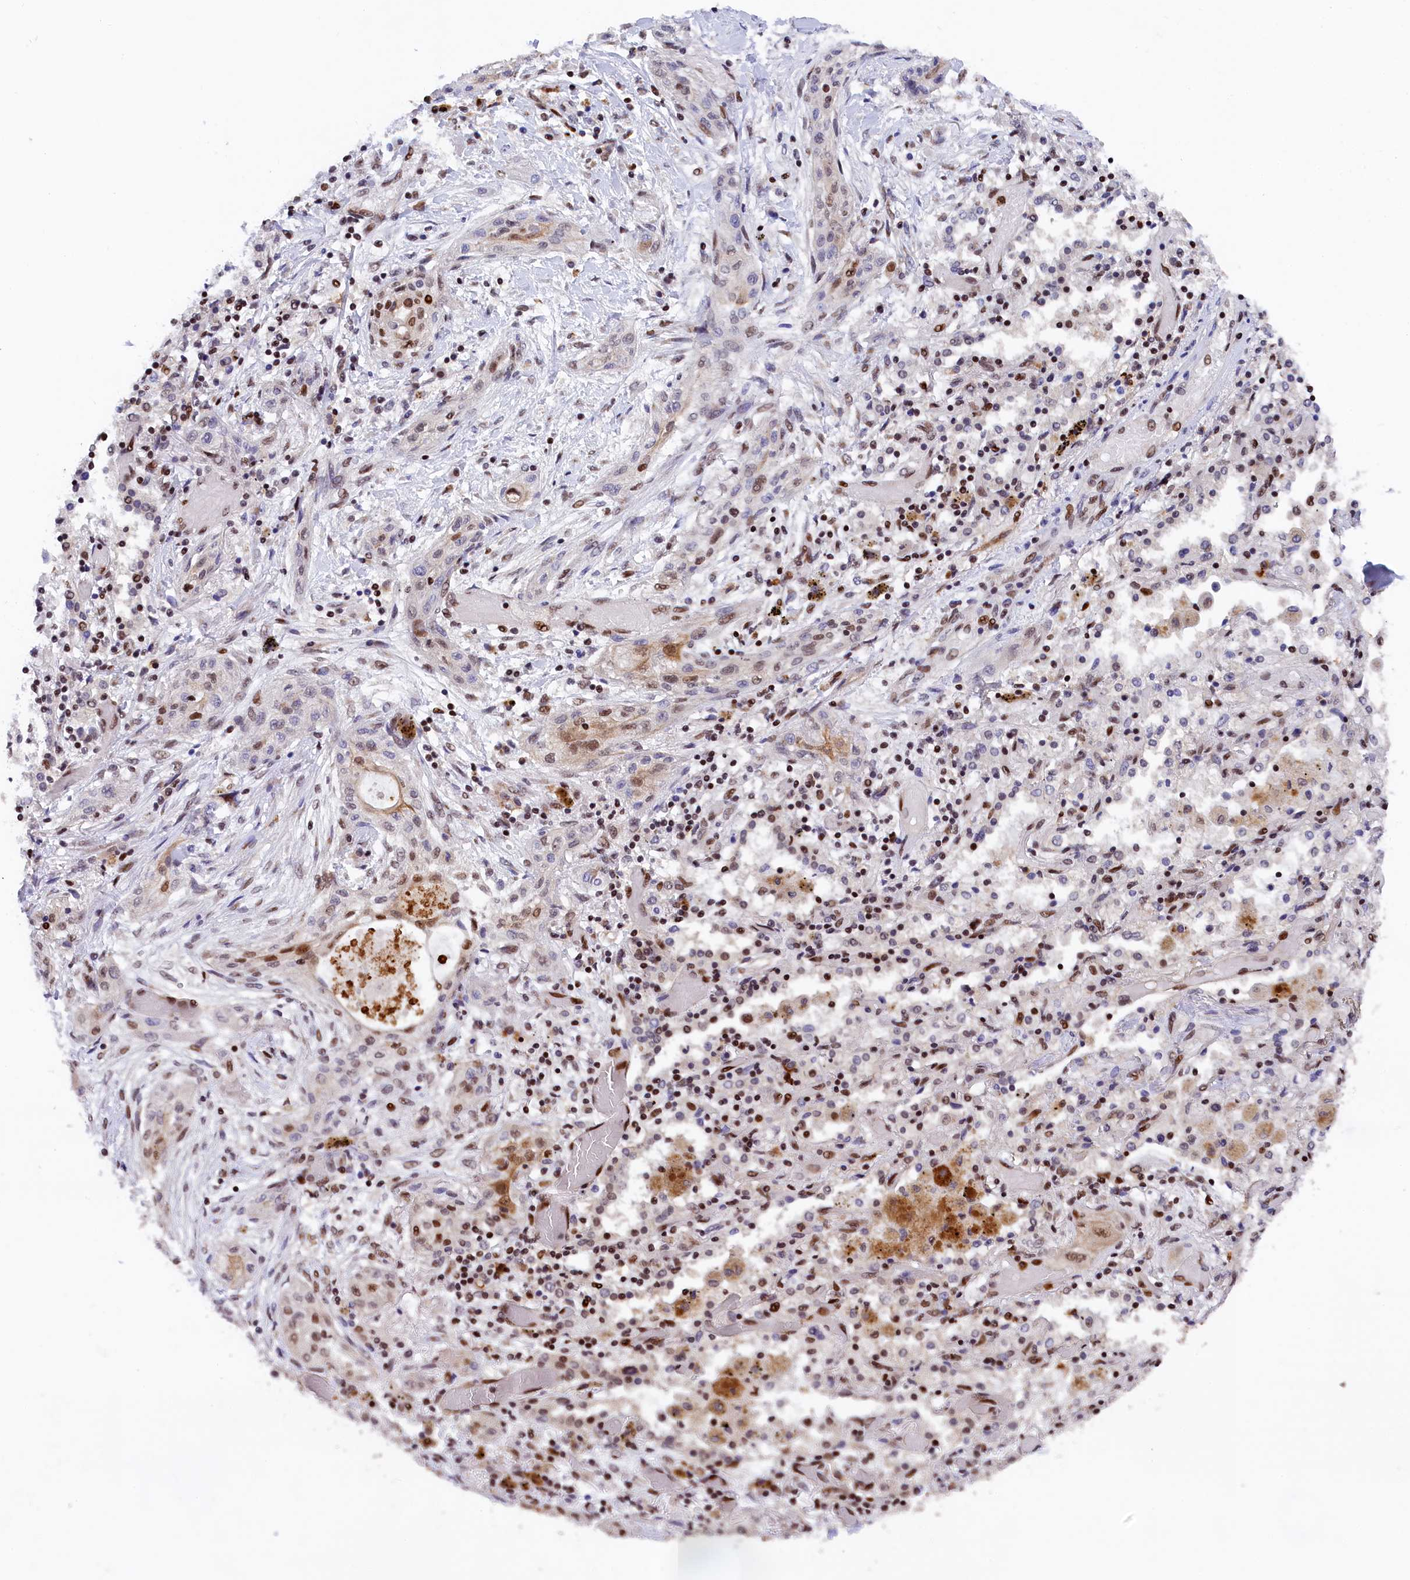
{"staining": {"intensity": "moderate", "quantity": "25%-75%", "location": "nuclear"}, "tissue": "lung cancer", "cell_type": "Tumor cells", "image_type": "cancer", "snomed": [{"axis": "morphology", "description": "Squamous cell carcinoma, NOS"}, {"axis": "topography", "description": "Lung"}], "caption": "This micrograph displays lung squamous cell carcinoma stained with IHC to label a protein in brown. The nuclear of tumor cells show moderate positivity for the protein. Nuclei are counter-stained blue.", "gene": "ADIG", "patient": {"sex": "female", "age": 47}}